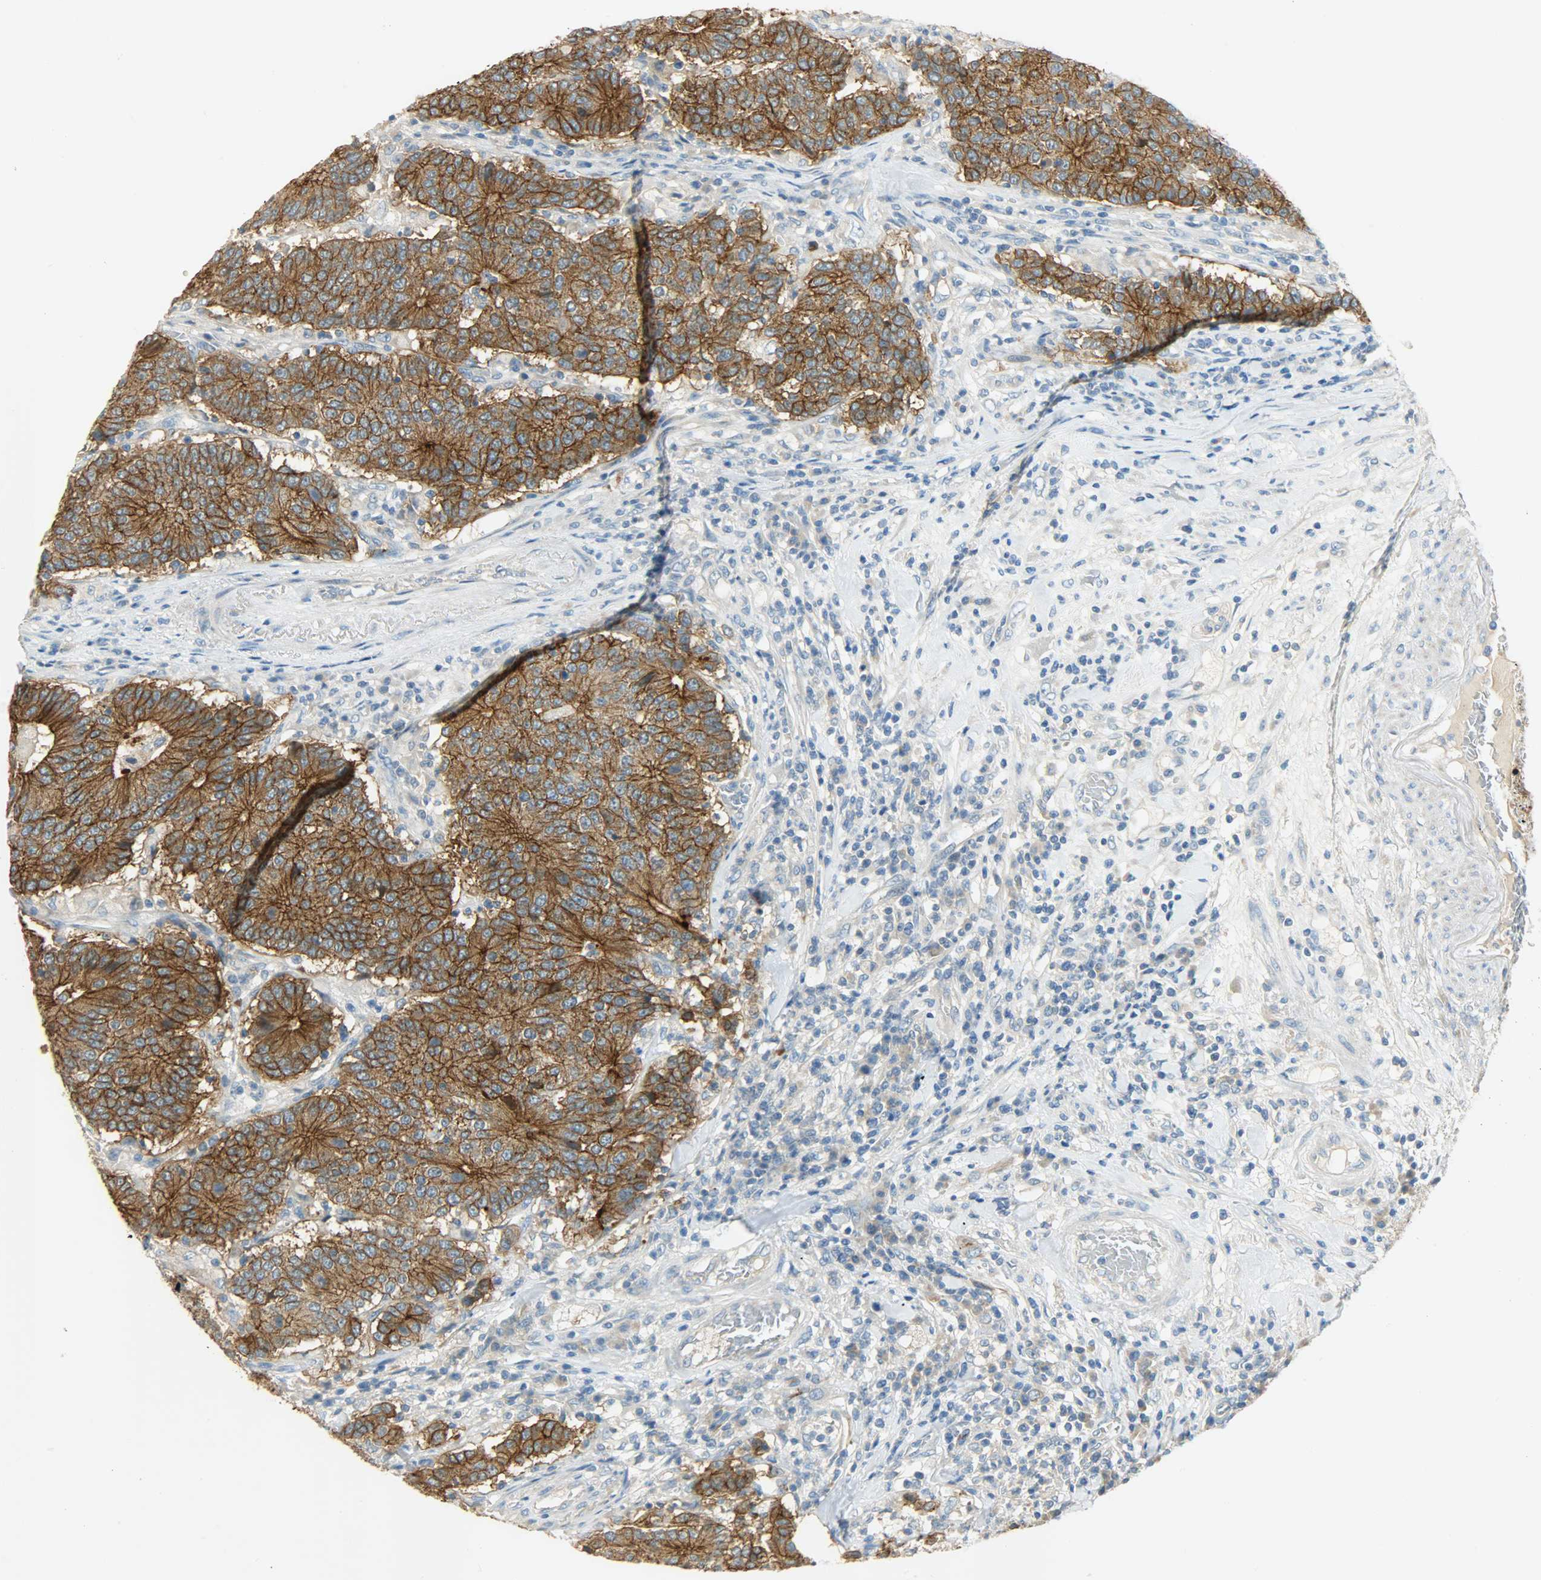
{"staining": {"intensity": "strong", "quantity": ">75%", "location": "cytoplasmic/membranous"}, "tissue": "colorectal cancer", "cell_type": "Tumor cells", "image_type": "cancer", "snomed": [{"axis": "morphology", "description": "Normal tissue, NOS"}, {"axis": "morphology", "description": "Adenocarcinoma, NOS"}, {"axis": "topography", "description": "Colon"}], "caption": "Approximately >75% of tumor cells in human colorectal adenocarcinoma exhibit strong cytoplasmic/membranous protein staining as visualized by brown immunohistochemical staining.", "gene": "DSG2", "patient": {"sex": "female", "age": 75}}